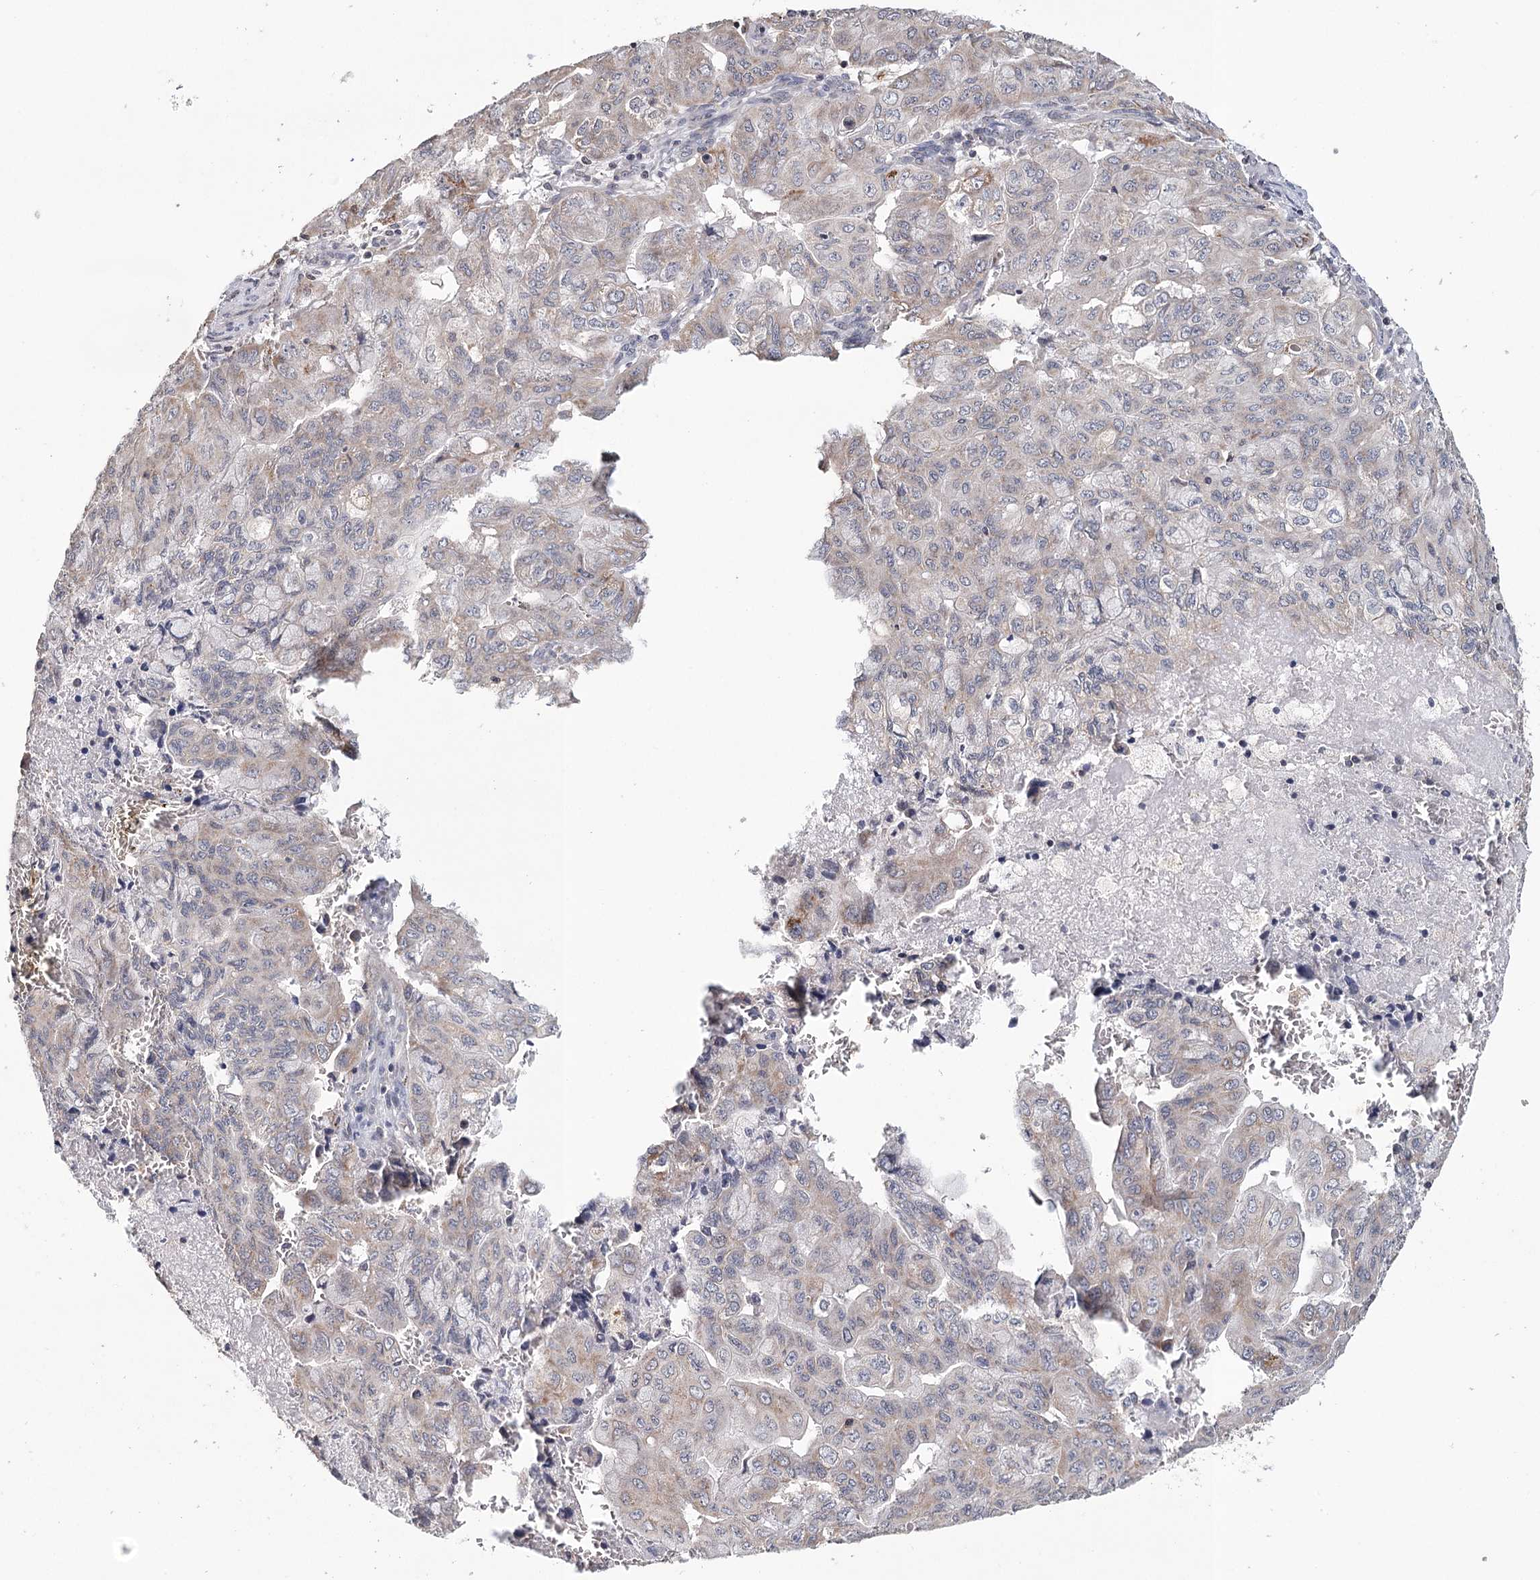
{"staining": {"intensity": "weak", "quantity": "<25%", "location": "cytoplasmic/membranous"}, "tissue": "pancreatic cancer", "cell_type": "Tumor cells", "image_type": "cancer", "snomed": [{"axis": "morphology", "description": "Adenocarcinoma, NOS"}, {"axis": "topography", "description": "Pancreas"}], "caption": "Adenocarcinoma (pancreatic) stained for a protein using immunohistochemistry (IHC) demonstrates no staining tumor cells.", "gene": "ICOS", "patient": {"sex": "male", "age": 51}}